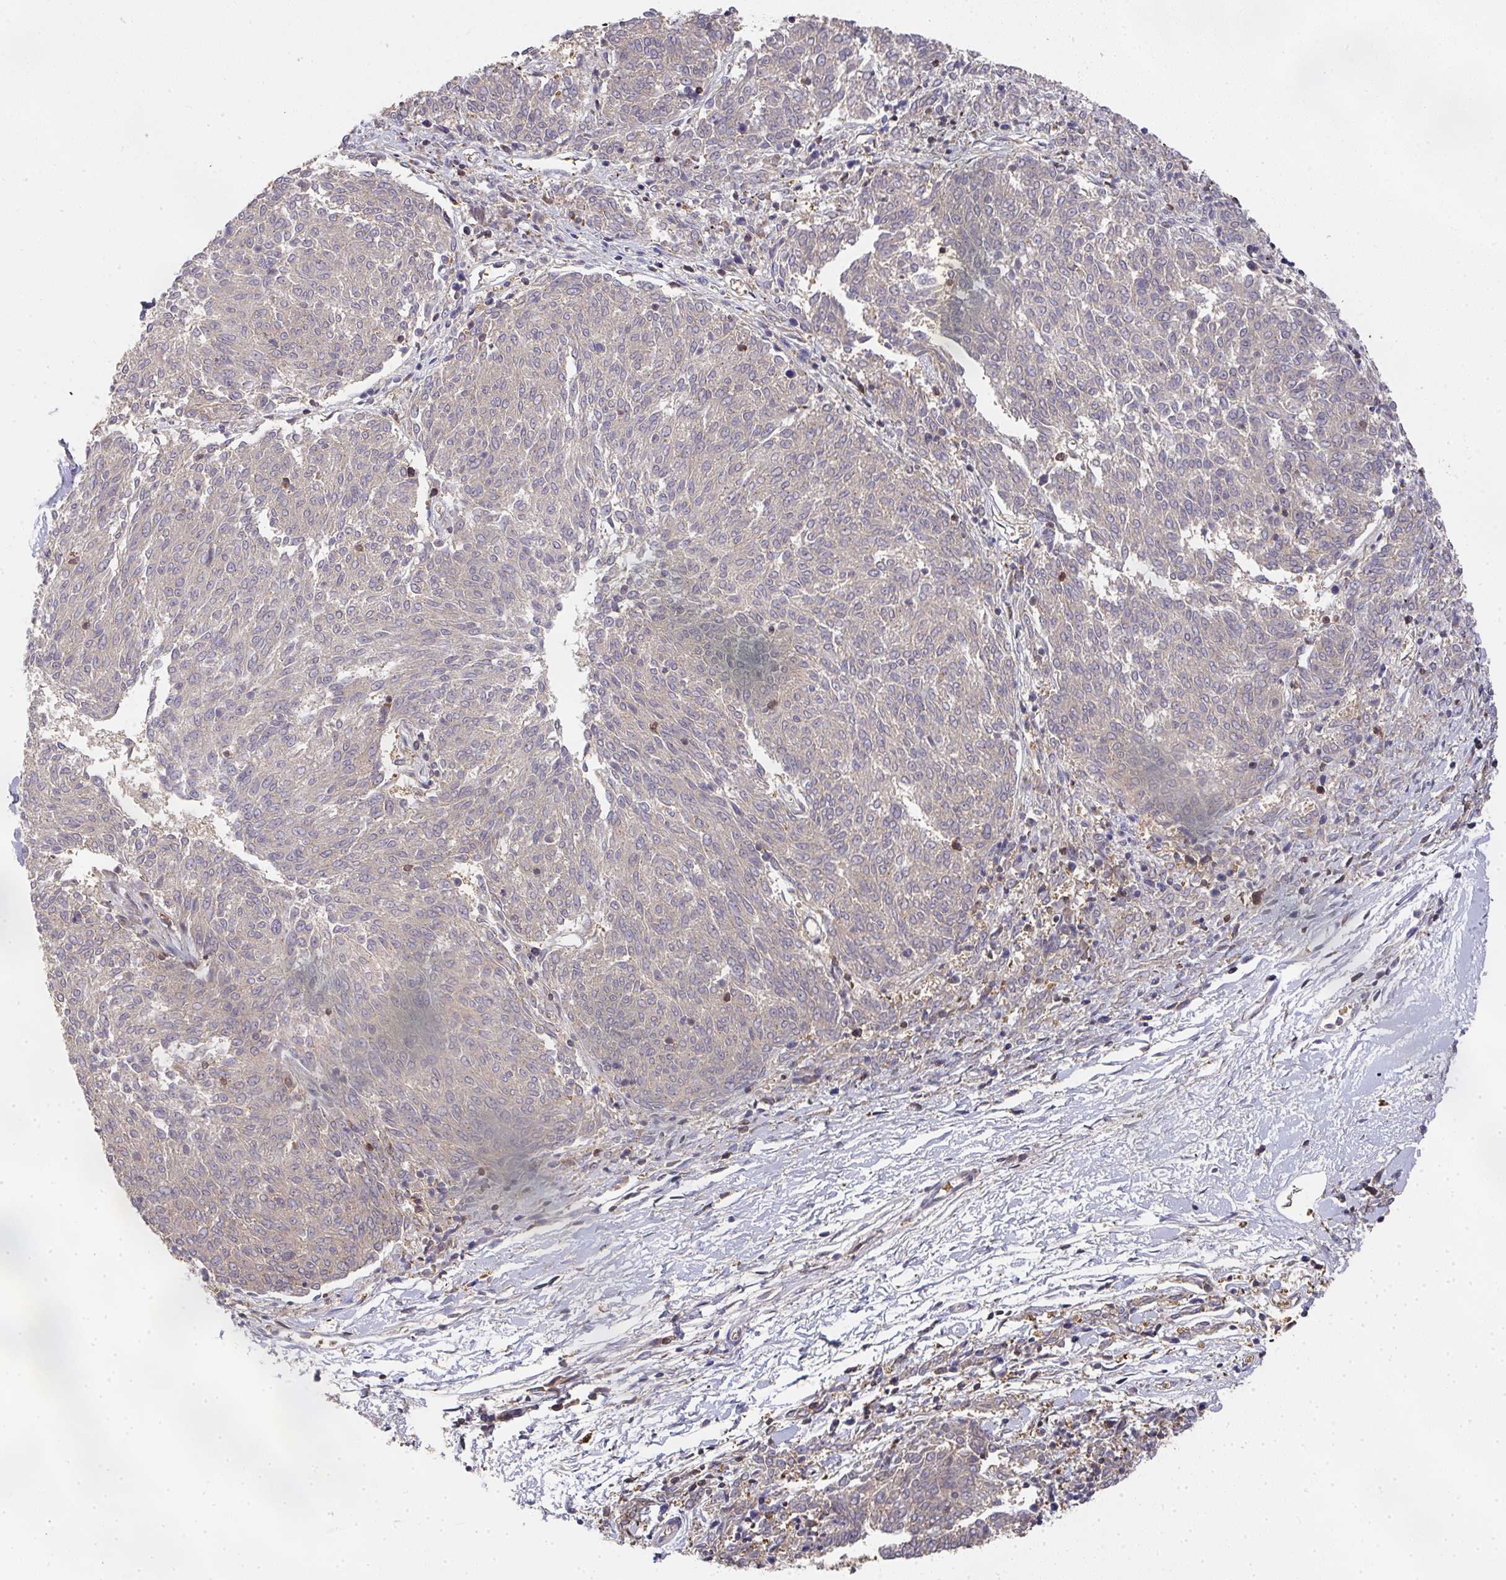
{"staining": {"intensity": "moderate", "quantity": "25%-75%", "location": "cytoplasmic/membranous,nuclear"}, "tissue": "melanoma", "cell_type": "Tumor cells", "image_type": "cancer", "snomed": [{"axis": "morphology", "description": "Malignant melanoma, NOS"}, {"axis": "topography", "description": "Skin"}], "caption": "Moderate cytoplasmic/membranous and nuclear protein staining is appreciated in approximately 25%-75% of tumor cells in melanoma. Using DAB (3,3'-diaminobenzidine) (brown) and hematoxylin (blue) stains, captured at high magnification using brightfield microscopy.", "gene": "DIDO1", "patient": {"sex": "female", "age": 72}}